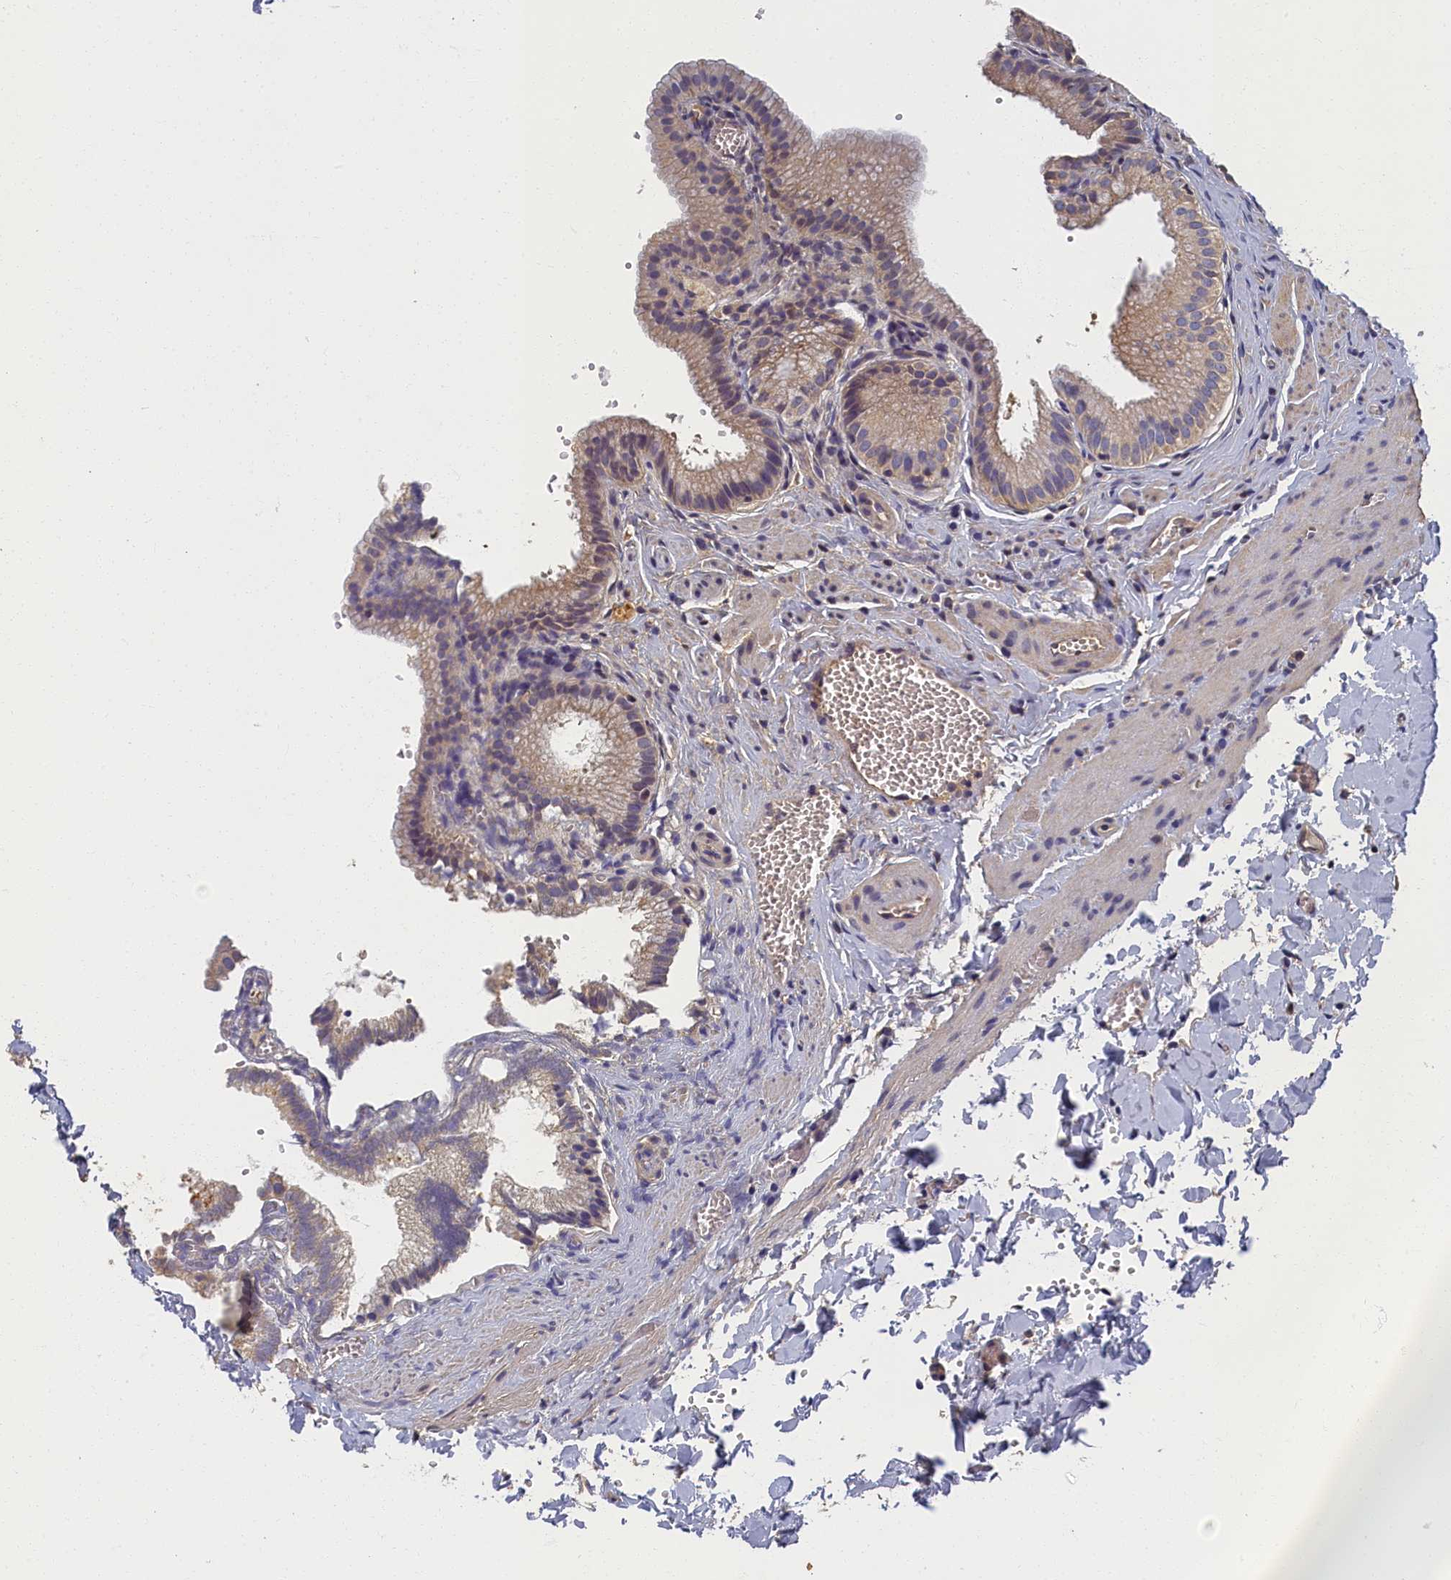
{"staining": {"intensity": "weak", "quantity": "<25%", "location": "cytoplasmic/membranous"}, "tissue": "gallbladder", "cell_type": "Glandular cells", "image_type": "normal", "snomed": [{"axis": "morphology", "description": "Normal tissue, NOS"}, {"axis": "topography", "description": "Gallbladder"}], "caption": "The histopathology image exhibits no staining of glandular cells in normal gallbladder. (DAB immunohistochemistry (IHC) visualized using brightfield microscopy, high magnification).", "gene": "TBCB", "patient": {"sex": "male", "age": 38}}